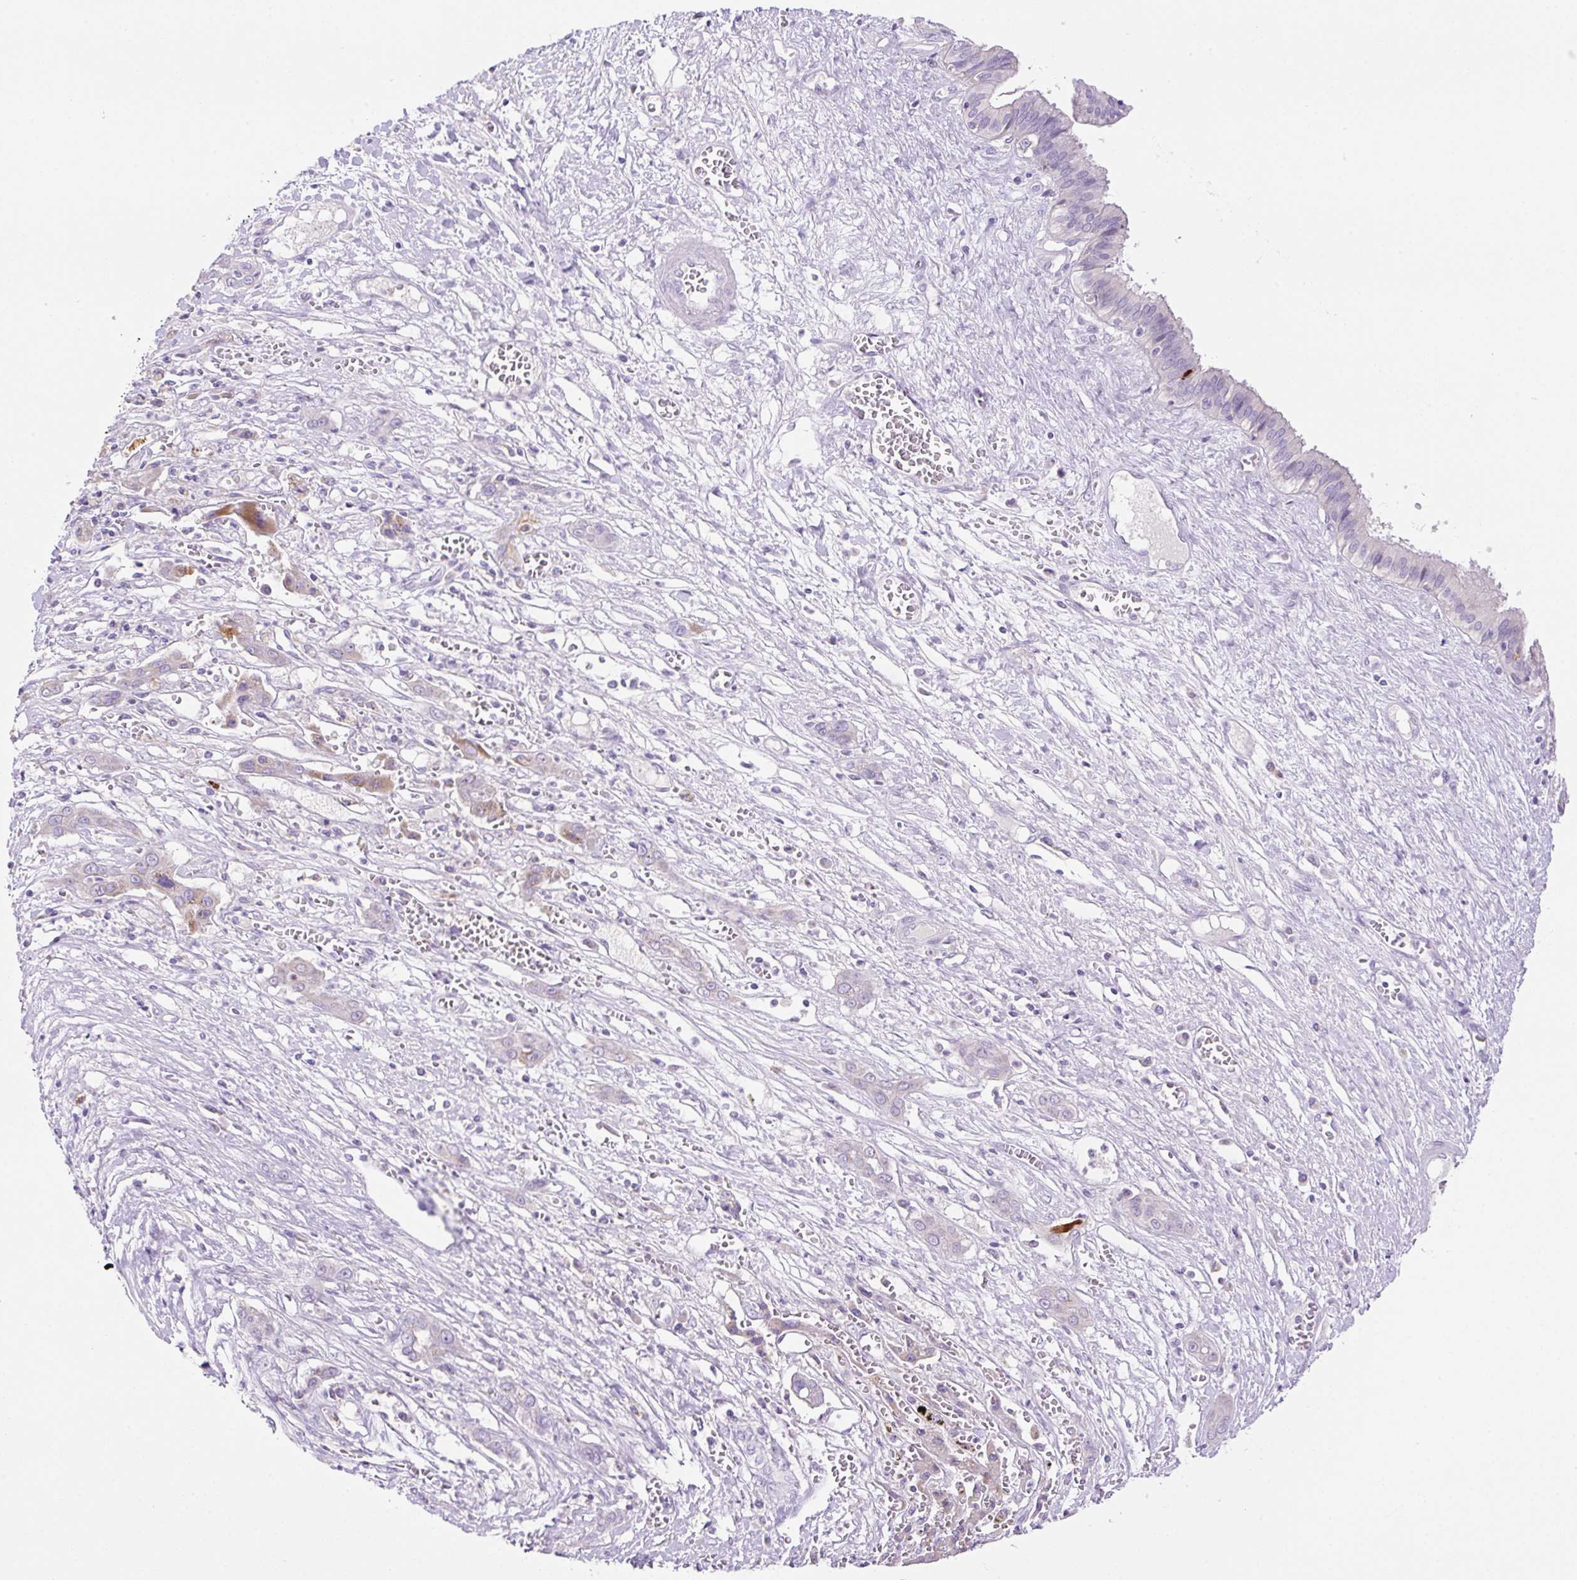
{"staining": {"intensity": "negative", "quantity": "none", "location": "none"}, "tissue": "liver cancer", "cell_type": "Tumor cells", "image_type": "cancer", "snomed": [{"axis": "morphology", "description": "Cholangiocarcinoma"}, {"axis": "topography", "description": "Liver"}], "caption": "IHC of human liver cholangiocarcinoma reveals no expression in tumor cells.", "gene": "NDST3", "patient": {"sex": "male", "age": 67}}